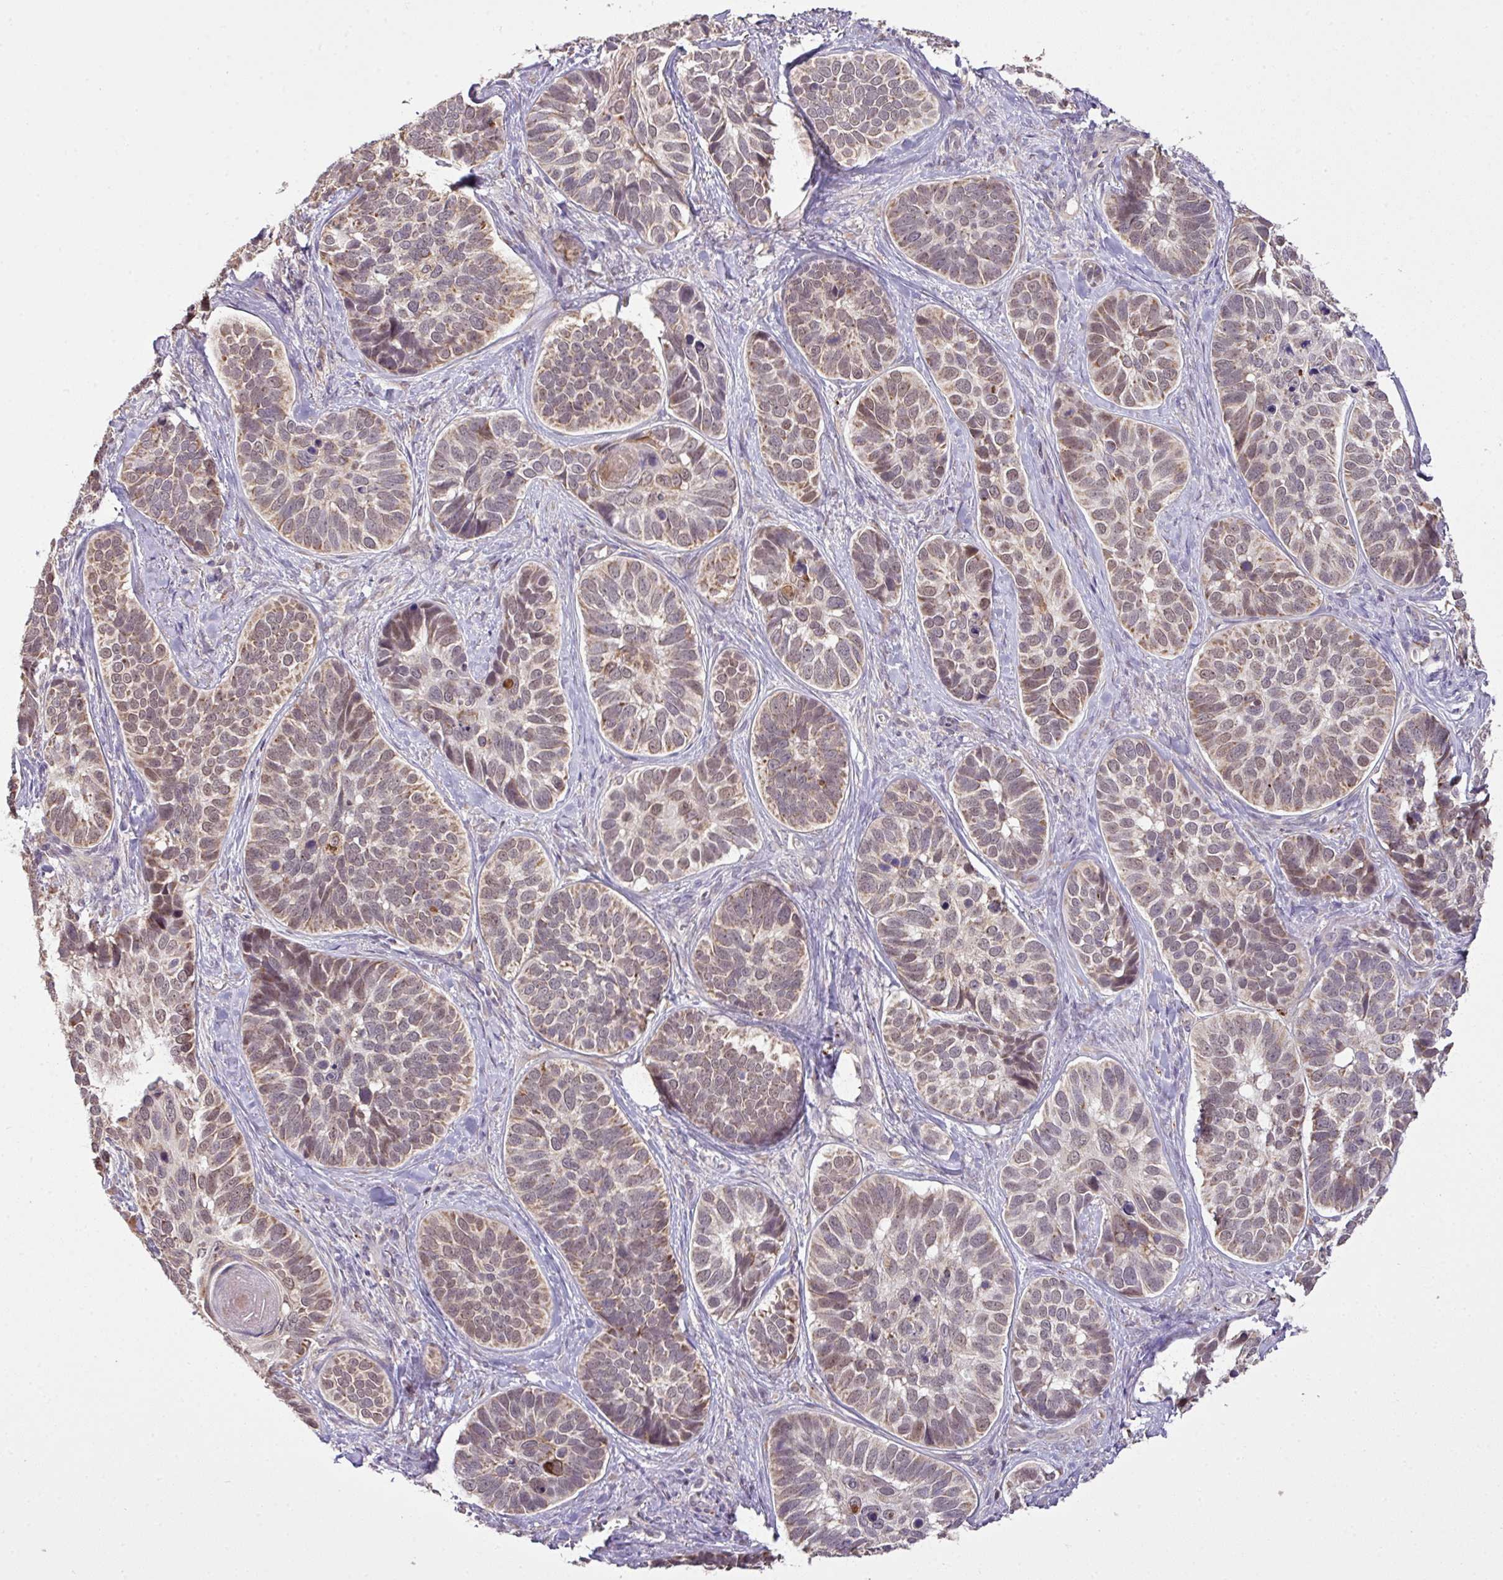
{"staining": {"intensity": "weak", "quantity": ">75%", "location": "cytoplasmic/membranous,nuclear"}, "tissue": "skin cancer", "cell_type": "Tumor cells", "image_type": "cancer", "snomed": [{"axis": "morphology", "description": "Basal cell carcinoma"}, {"axis": "topography", "description": "Skin"}], "caption": "Protein expression analysis of skin cancer exhibits weak cytoplasmic/membranous and nuclear positivity in approximately >75% of tumor cells.", "gene": "SMCO4", "patient": {"sex": "male", "age": 62}}